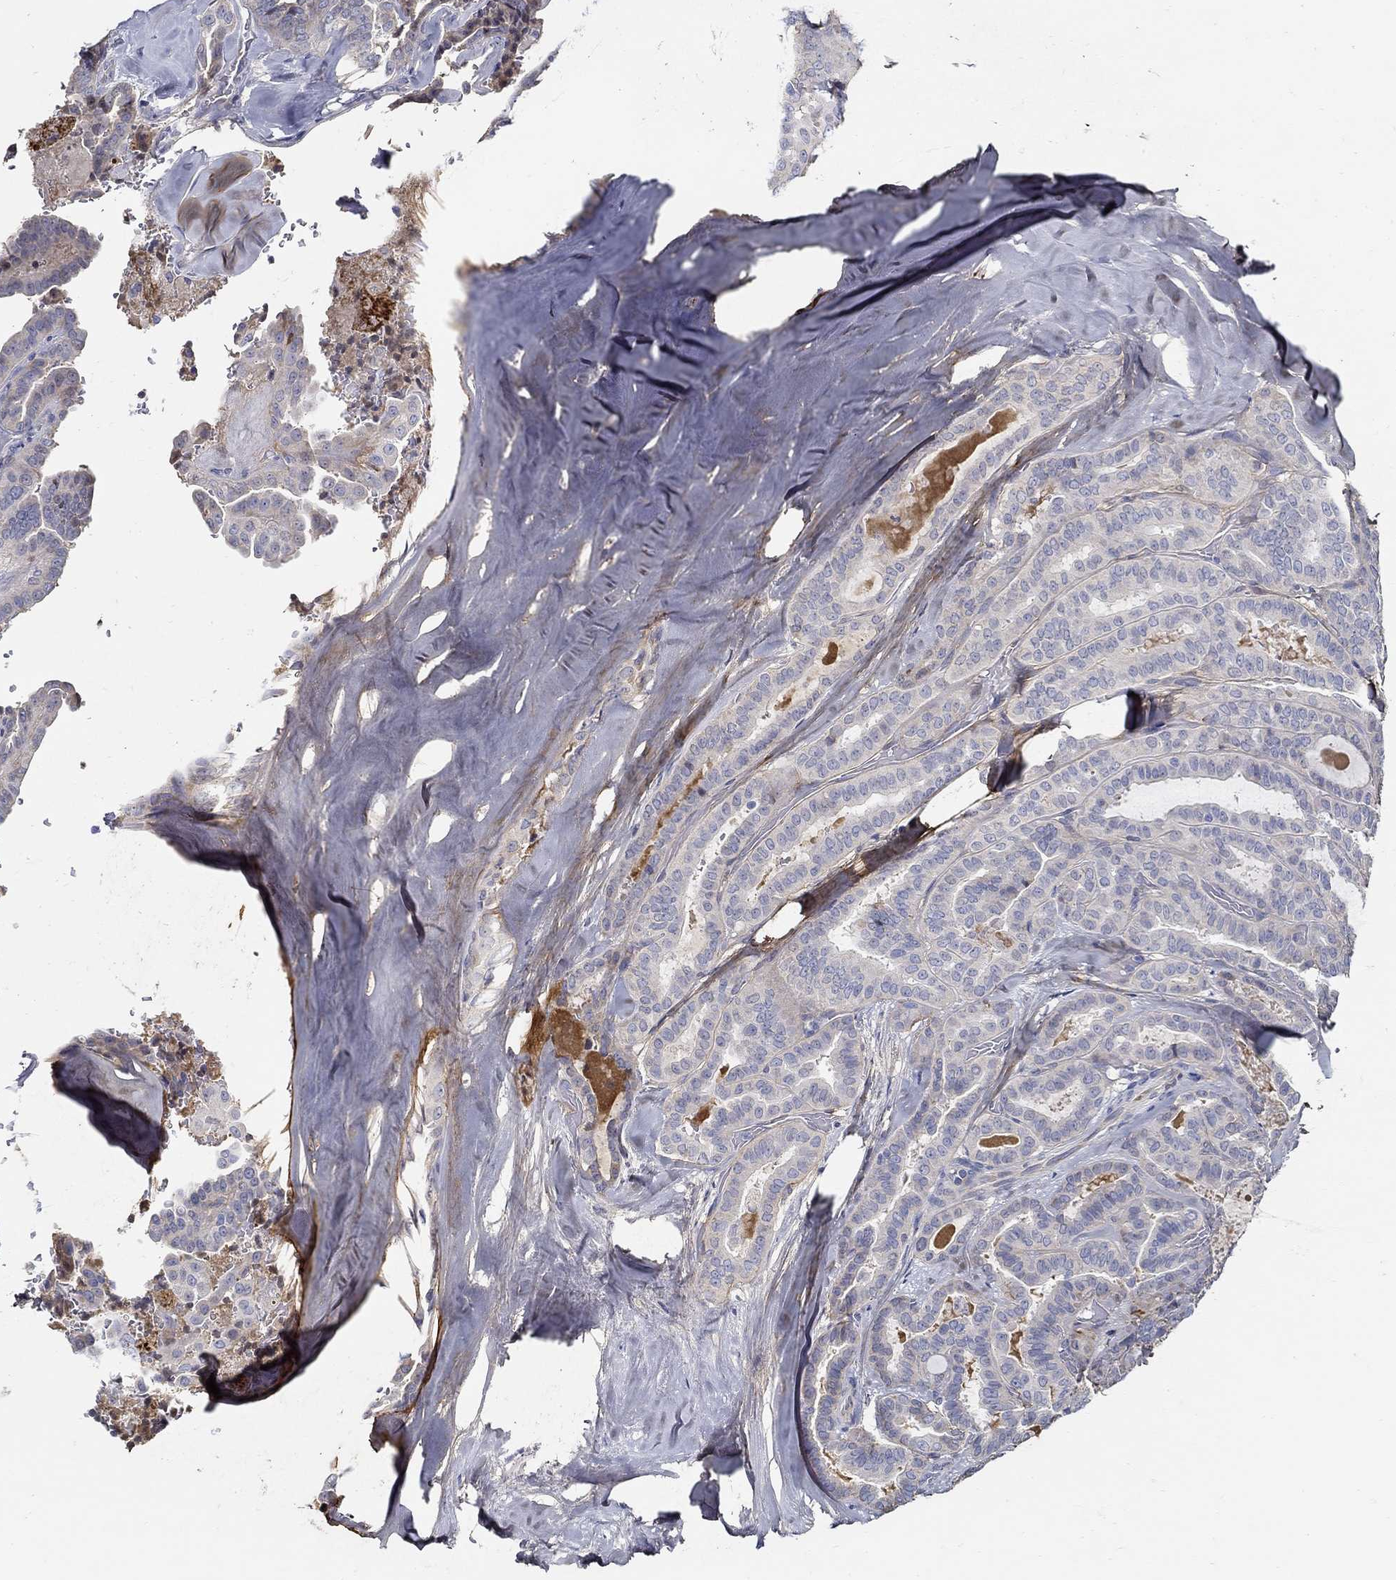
{"staining": {"intensity": "weak", "quantity": "<25%", "location": "cytoplasmic/membranous"}, "tissue": "thyroid cancer", "cell_type": "Tumor cells", "image_type": "cancer", "snomed": [{"axis": "morphology", "description": "Papillary adenocarcinoma, NOS"}, {"axis": "topography", "description": "Thyroid gland"}], "caption": "High power microscopy image of an immunohistochemistry photomicrograph of thyroid cancer, revealing no significant positivity in tumor cells.", "gene": "TGFBI", "patient": {"sex": "female", "age": 39}}